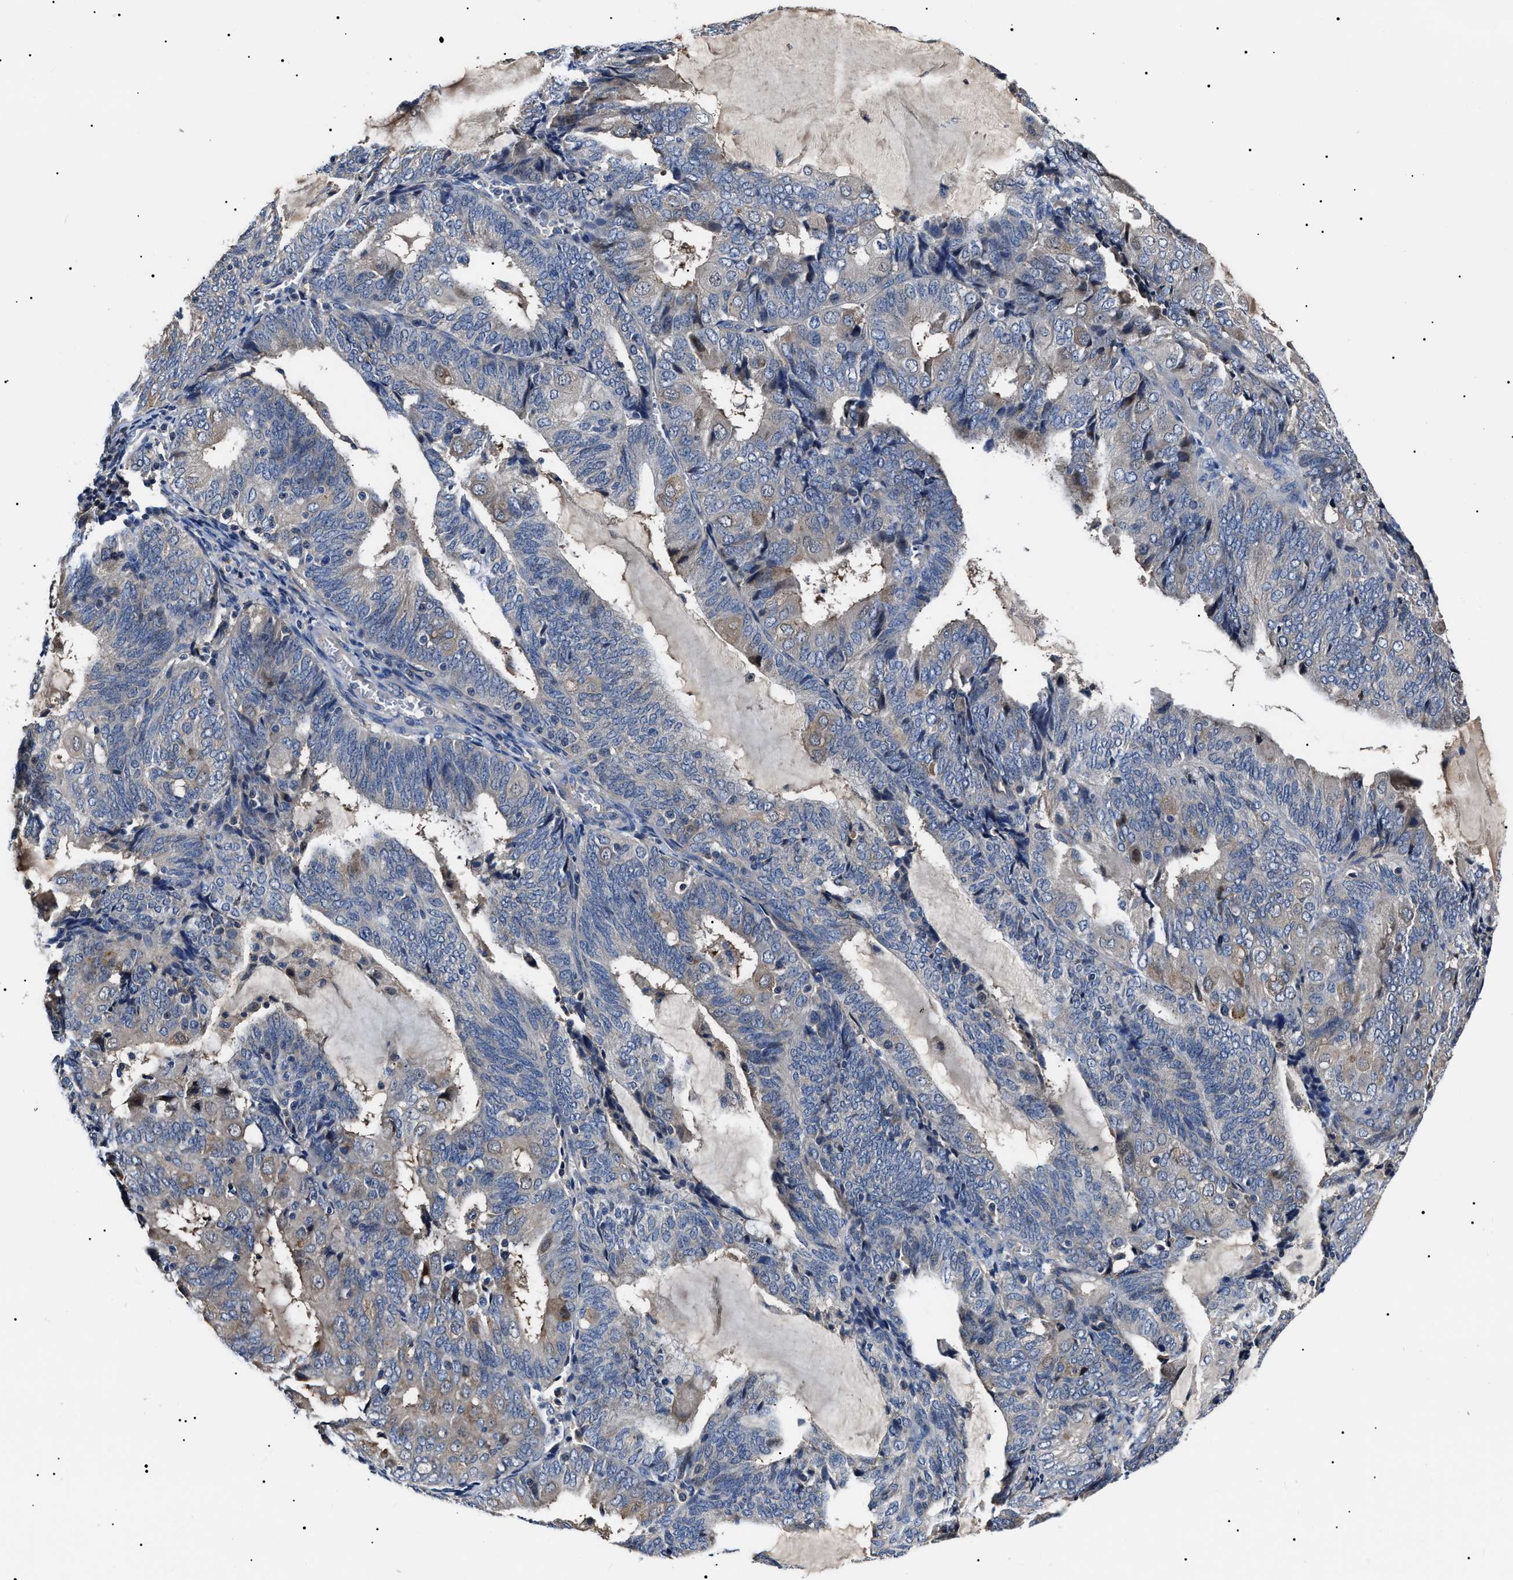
{"staining": {"intensity": "negative", "quantity": "none", "location": "none"}, "tissue": "endometrial cancer", "cell_type": "Tumor cells", "image_type": "cancer", "snomed": [{"axis": "morphology", "description": "Adenocarcinoma, NOS"}, {"axis": "topography", "description": "Endometrium"}], "caption": "Tumor cells are negative for brown protein staining in endometrial adenocarcinoma.", "gene": "IFT81", "patient": {"sex": "female", "age": 81}}